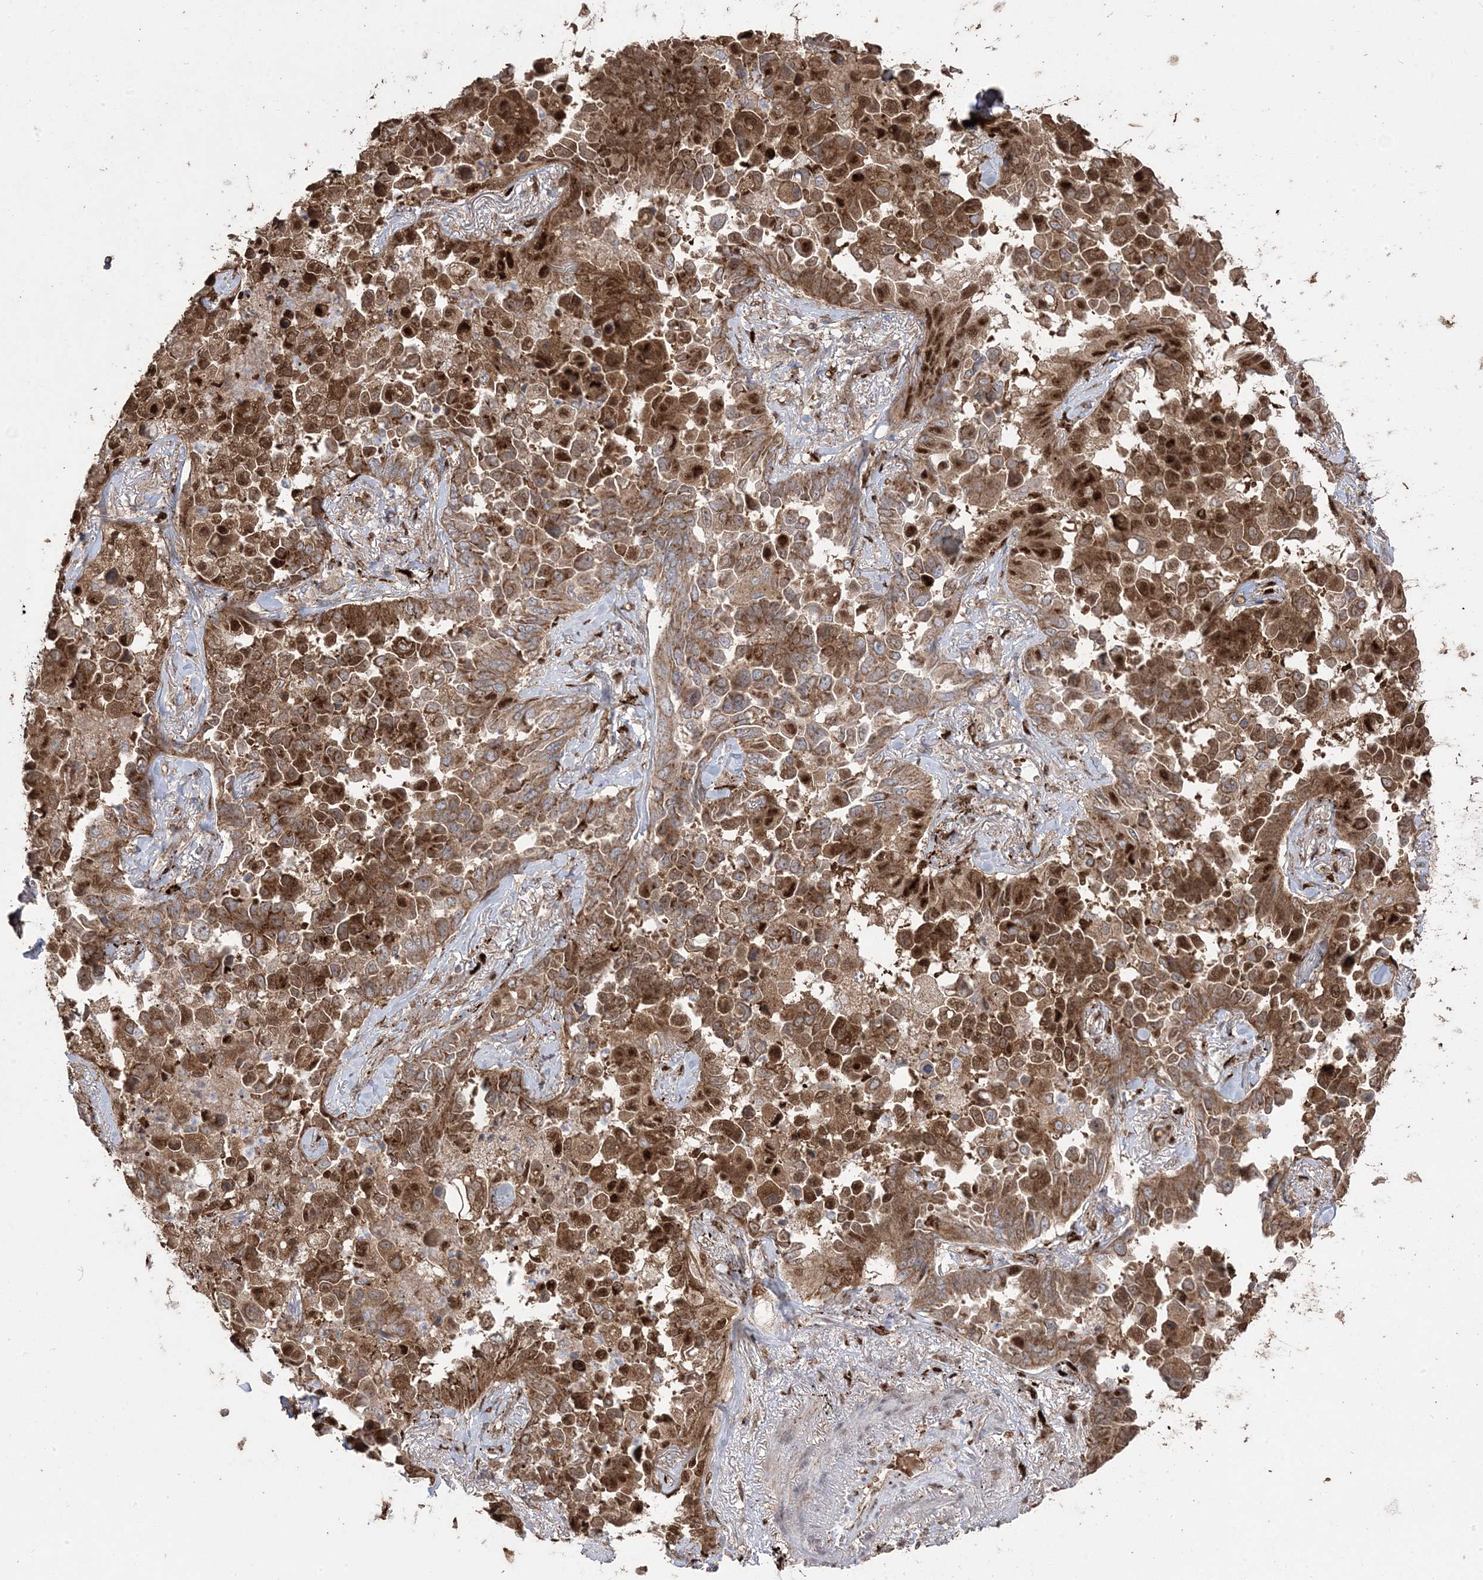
{"staining": {"intensity": "strong", "quantity": ">75%", "location": "cytoplasmic/membranous,nuclear"}, "tissue": "lung cancer", "cell_type": "Tumor cells", "image_type": "cancer", "snomed": [{"axis": "morphology", "description": "Adenocarcinoma, NOS"}, {"axis": "topography", "description": "Lung"}], "caption": "A brown stain highlights strong cytoplasmic/membranous and nuclear staining of a protein in human adenocarcinoma (lung) tumor cells.", "gene": "PPOX", "patient": {"sex": "female", "age": 67}}